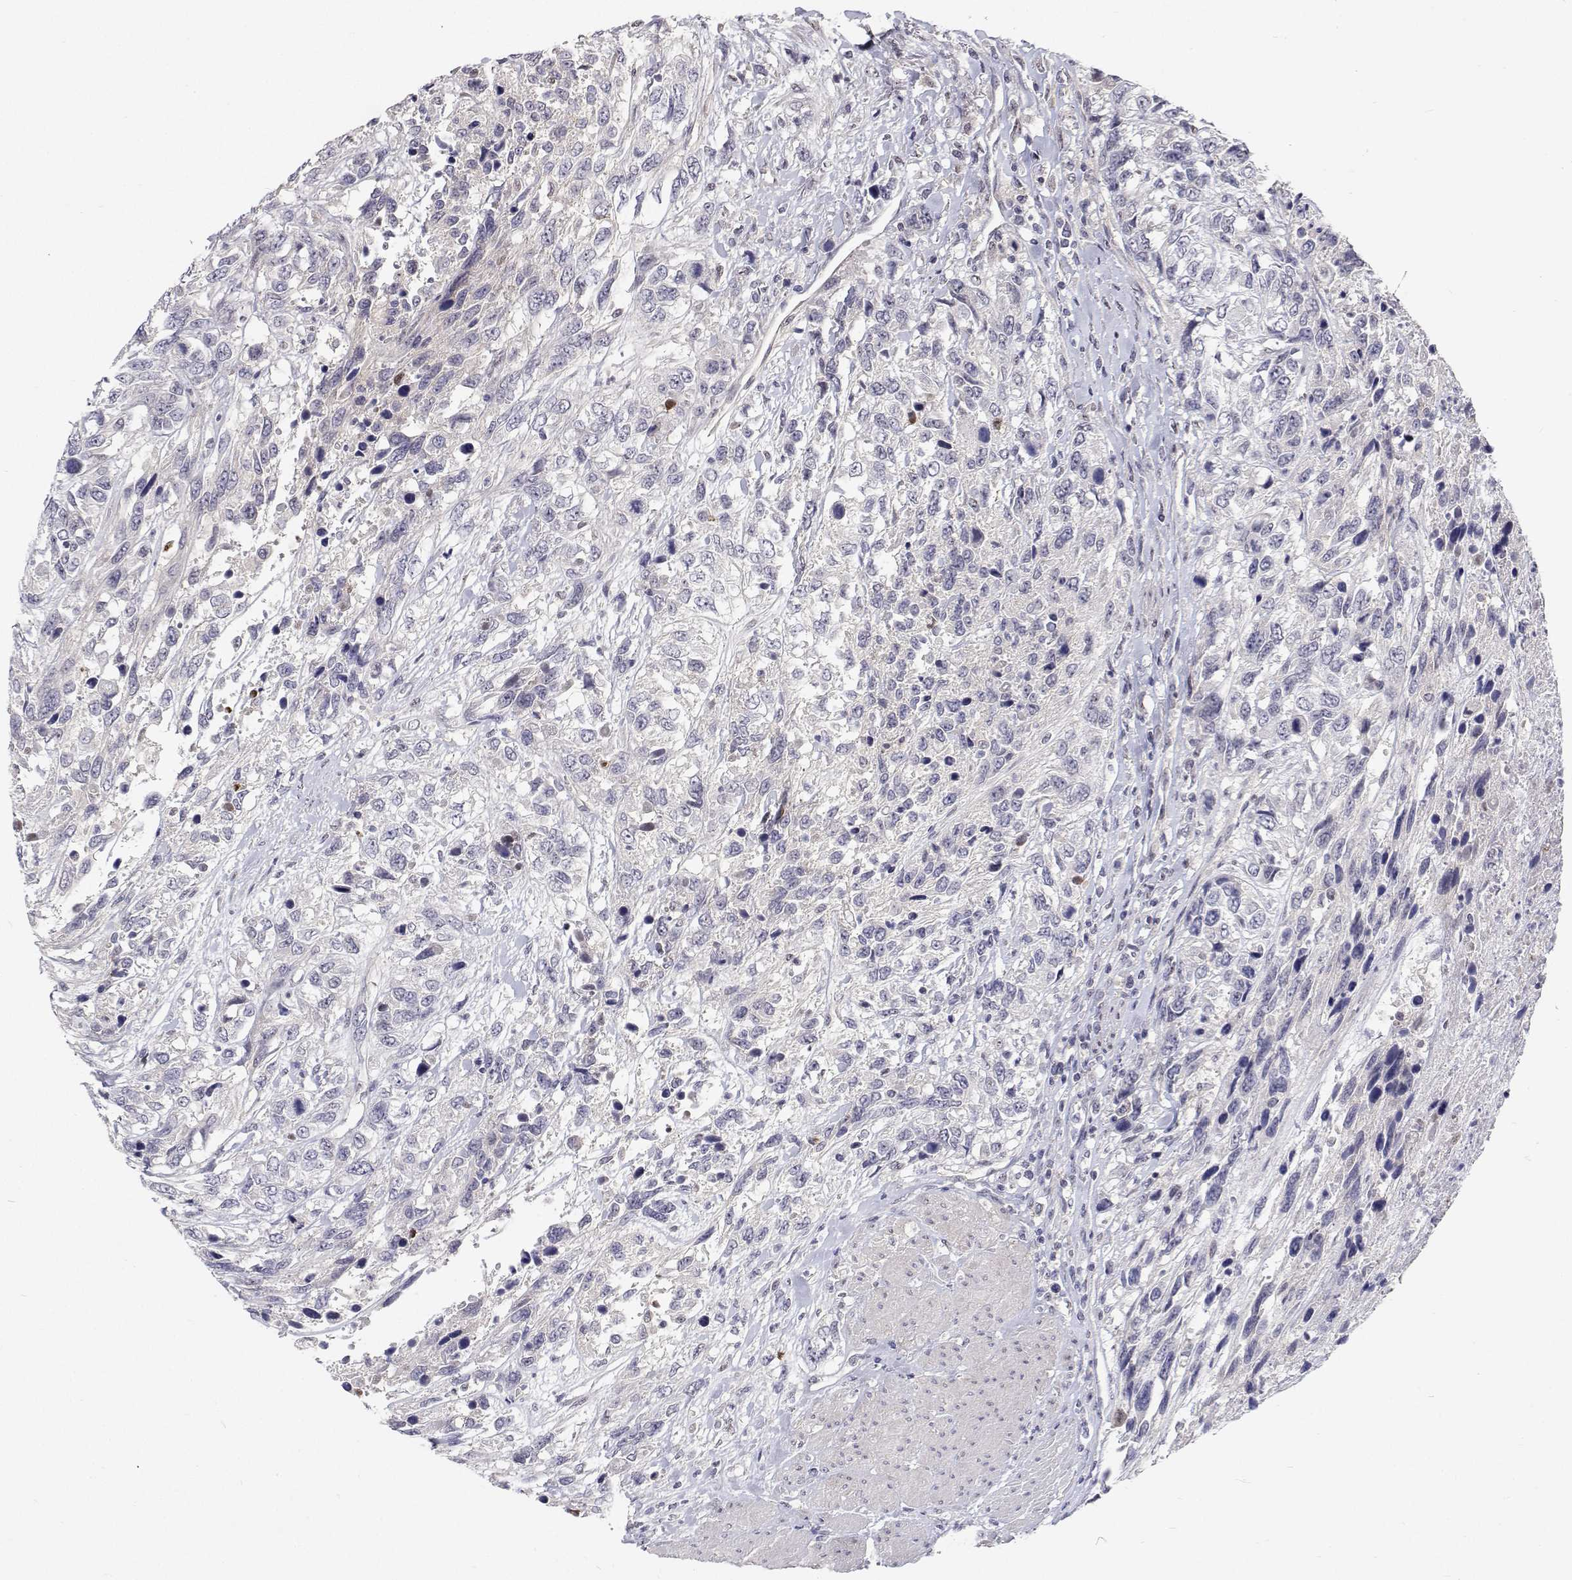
{"staining": {"intensity": "negative", "quantity": "none", "location": "none"}, "tissue": "urothelial cancer", "cell_type": "Tumor cells", "image_type": "cancer", "snomed": [{"axis": "morphology", "description": "Urothelial carcinoma, High grade"}, {"axis": "topography", "description": "Urinary bladder"}], "caption": "Micrograph shows no significant protein expression in tumor cells of urothelial cancer.", "gene": "MYPN", "patient": {"sex": "female", "age": 70}}